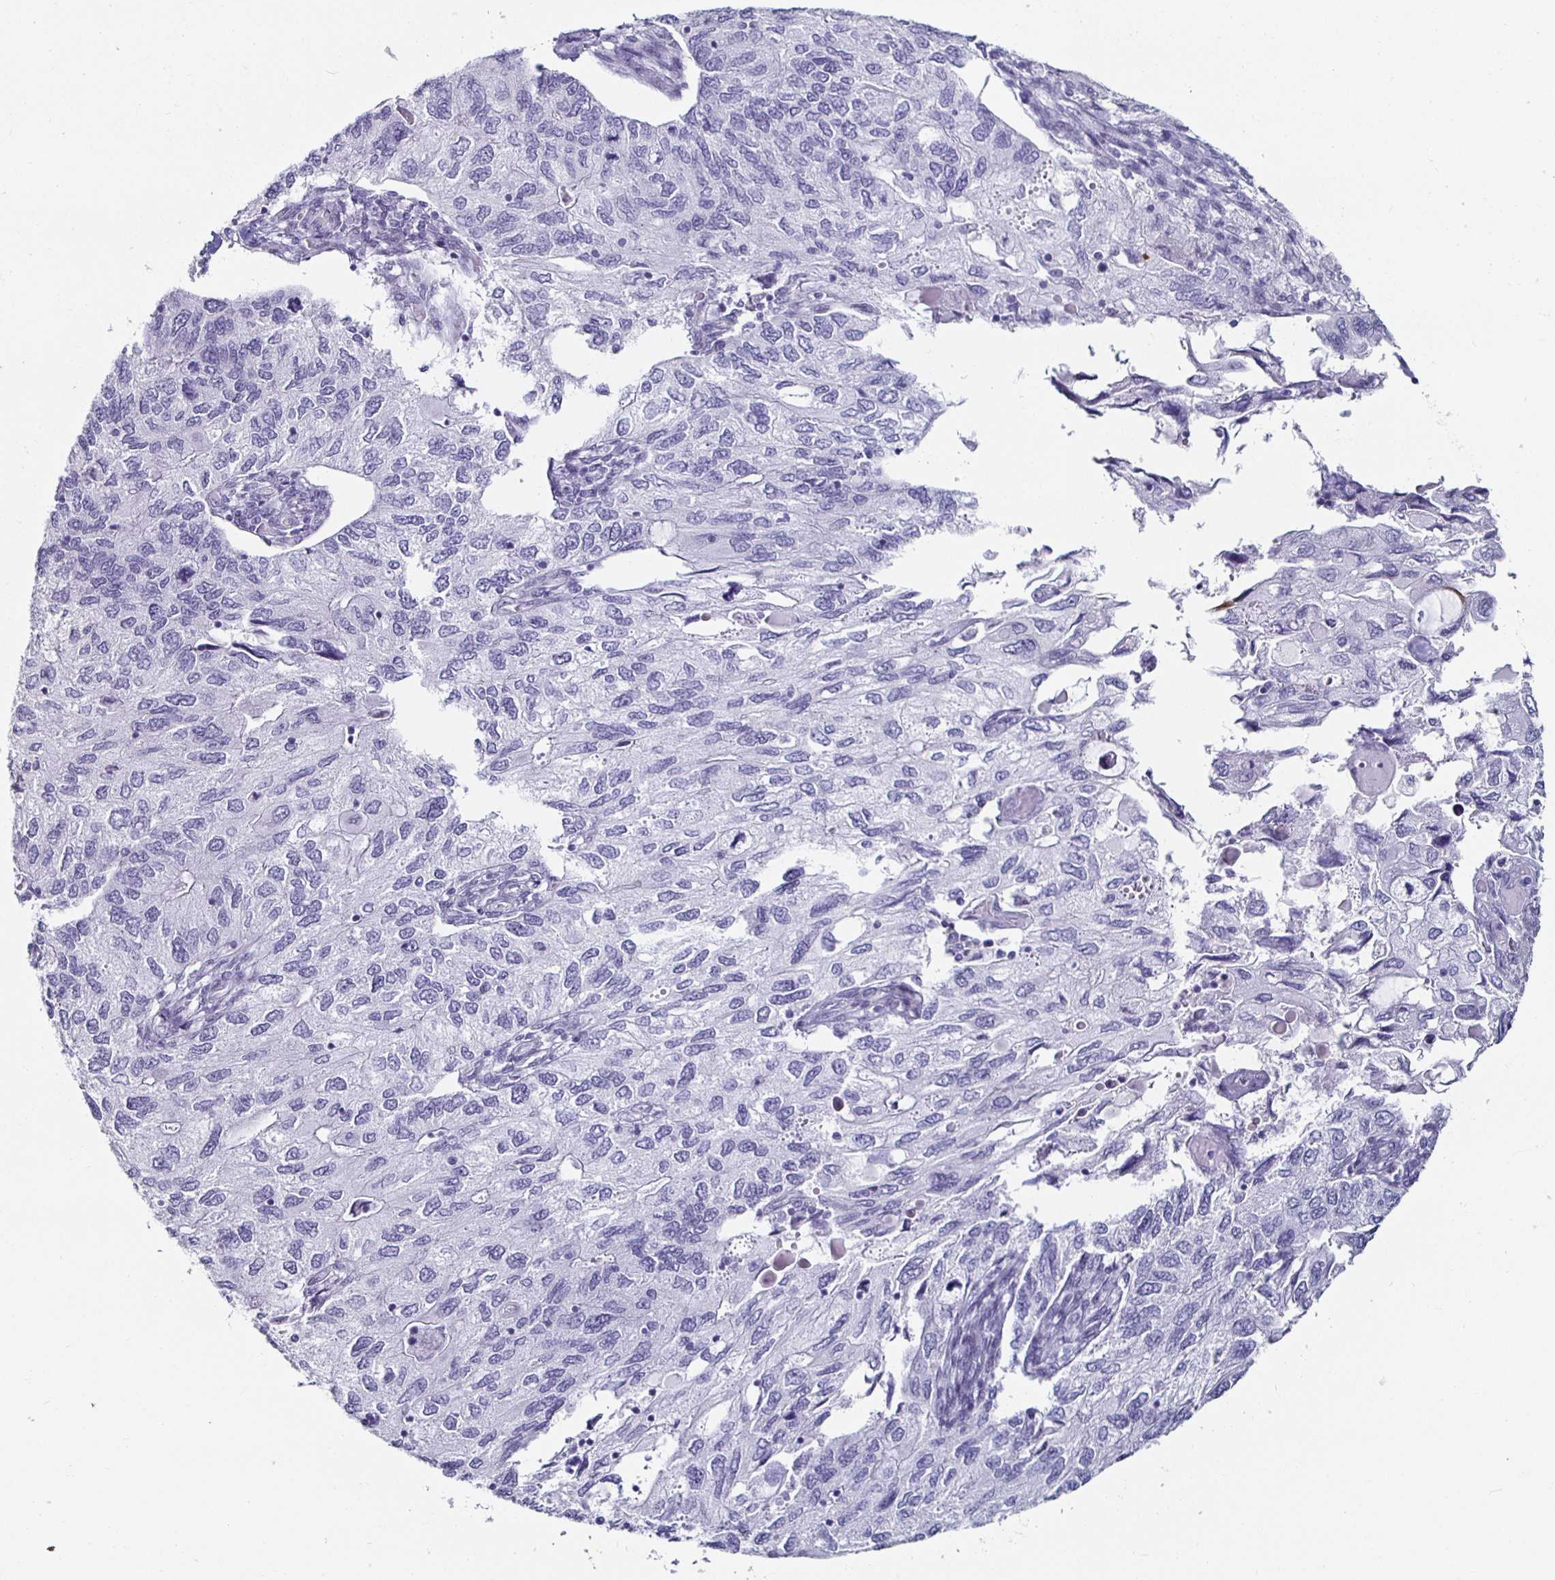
{"staining": {"intensity": "negative", "quantity": "none", "location": "none"}, "tissue": "endometrial cancer", "cell_type": "Tumor cells", "image_type": "cancer", "snomed": [{"axis": "morphology", "description": "Carcinoma, NOS"}, {"axis": "topography", "description": "Uterus"}], "caption": "Immunohistochemical staining of human endometrial cancer shows no significant positivity in tumor cells.", "gene": "KRT4", "patient": {"sex": "female", "age": 76}}